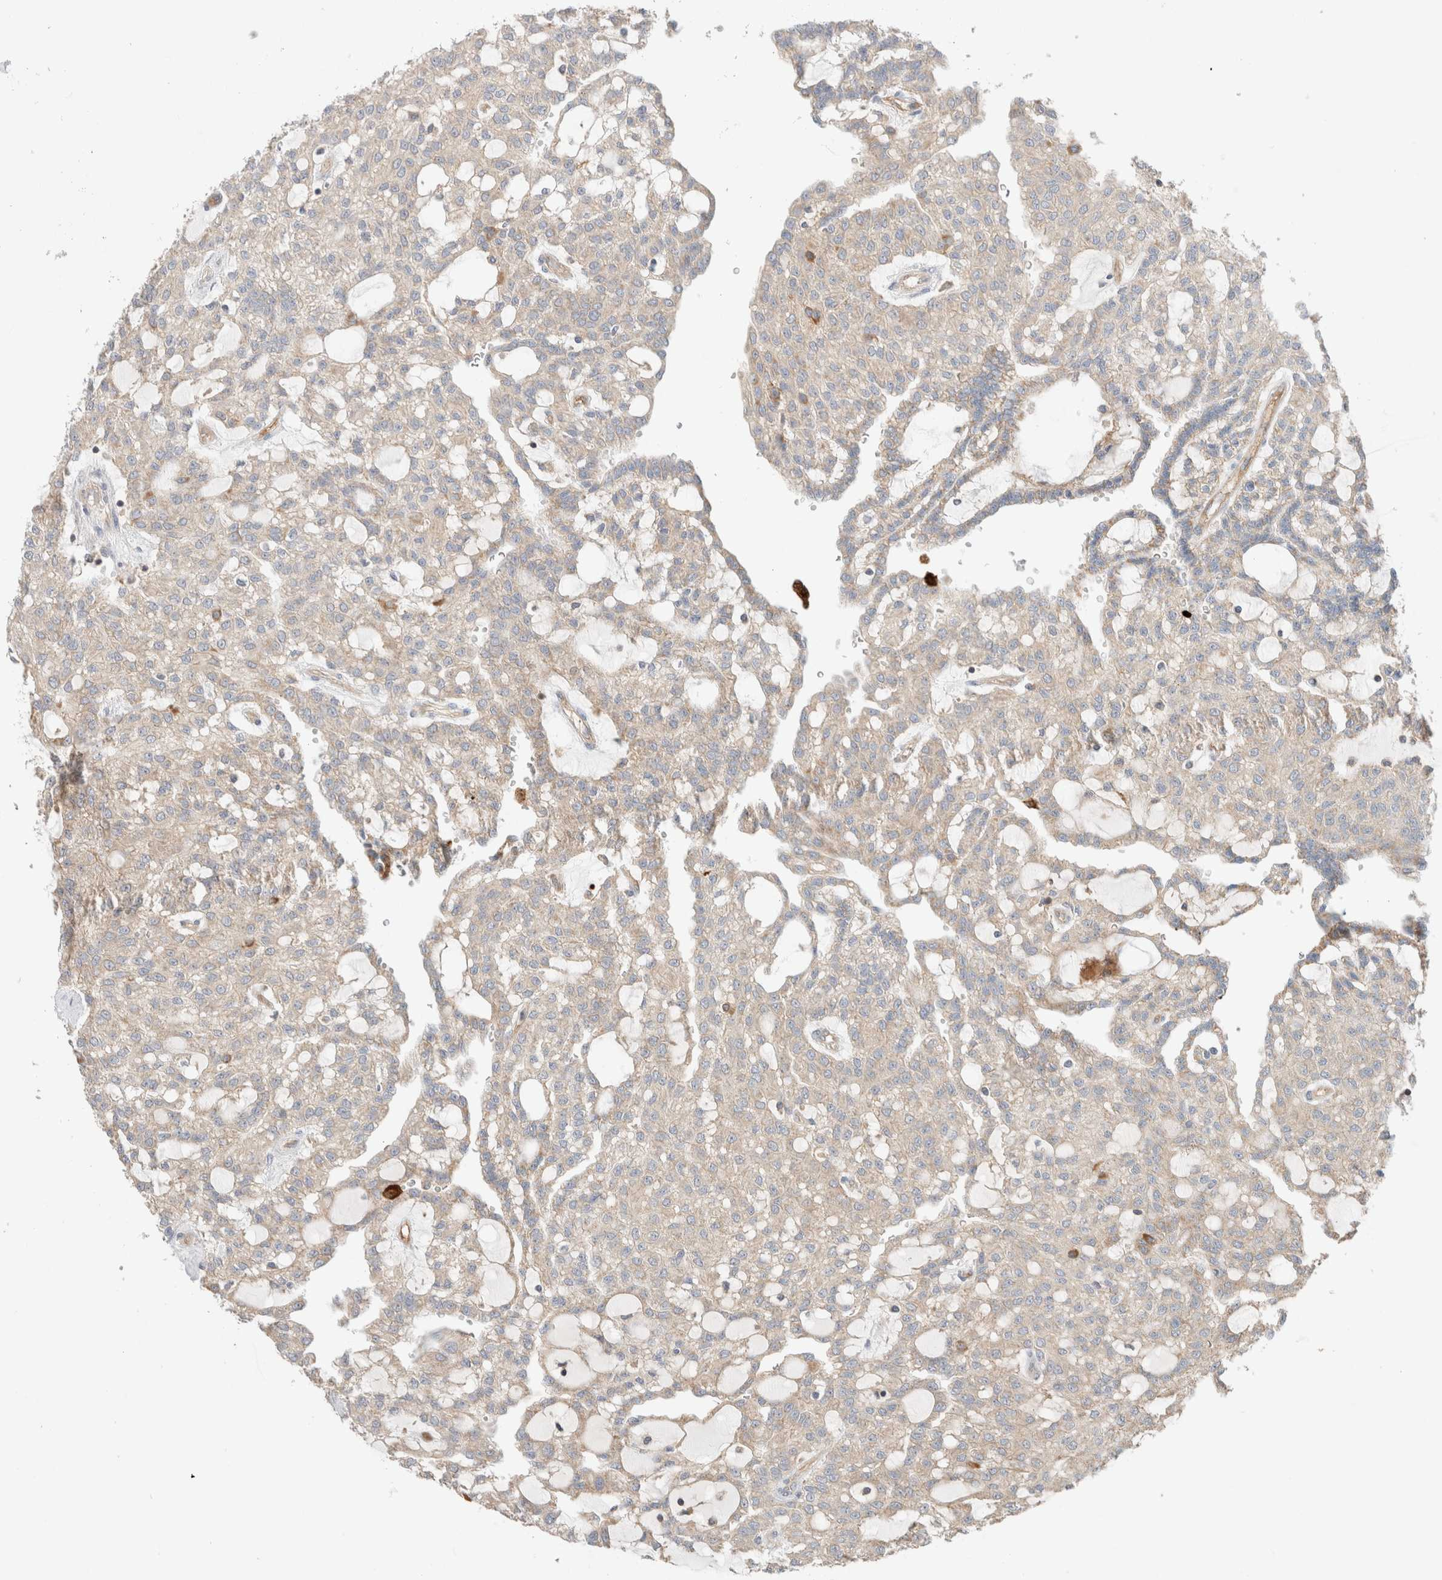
{"staining": {"intensity": "weak", "quantity": ">75%", "location": "cytoplasmic/membranous"}, "tissue": "renal cancer", "cell_type": "Tumor cells", "image_type": "cancer", "snomed": [{"axis": "morphology", "description": "Adenocarcinoma, NOS"}, {"axis": "topography", "description": "Kidney"}], "caption": "Weak cytoplasmic/membranous protein expression is seen in about >75% of tumor cells in renal adenocarcinoma. The staining was performed using DAB (3,3'-diaminobenzidine) to visualize the protein expression in brown, while the nuclei were stained in blue with hematoxylin (Magnification: 20x).", "gene": "MRM3", "patient": {"sex": "male", "age": 63}}